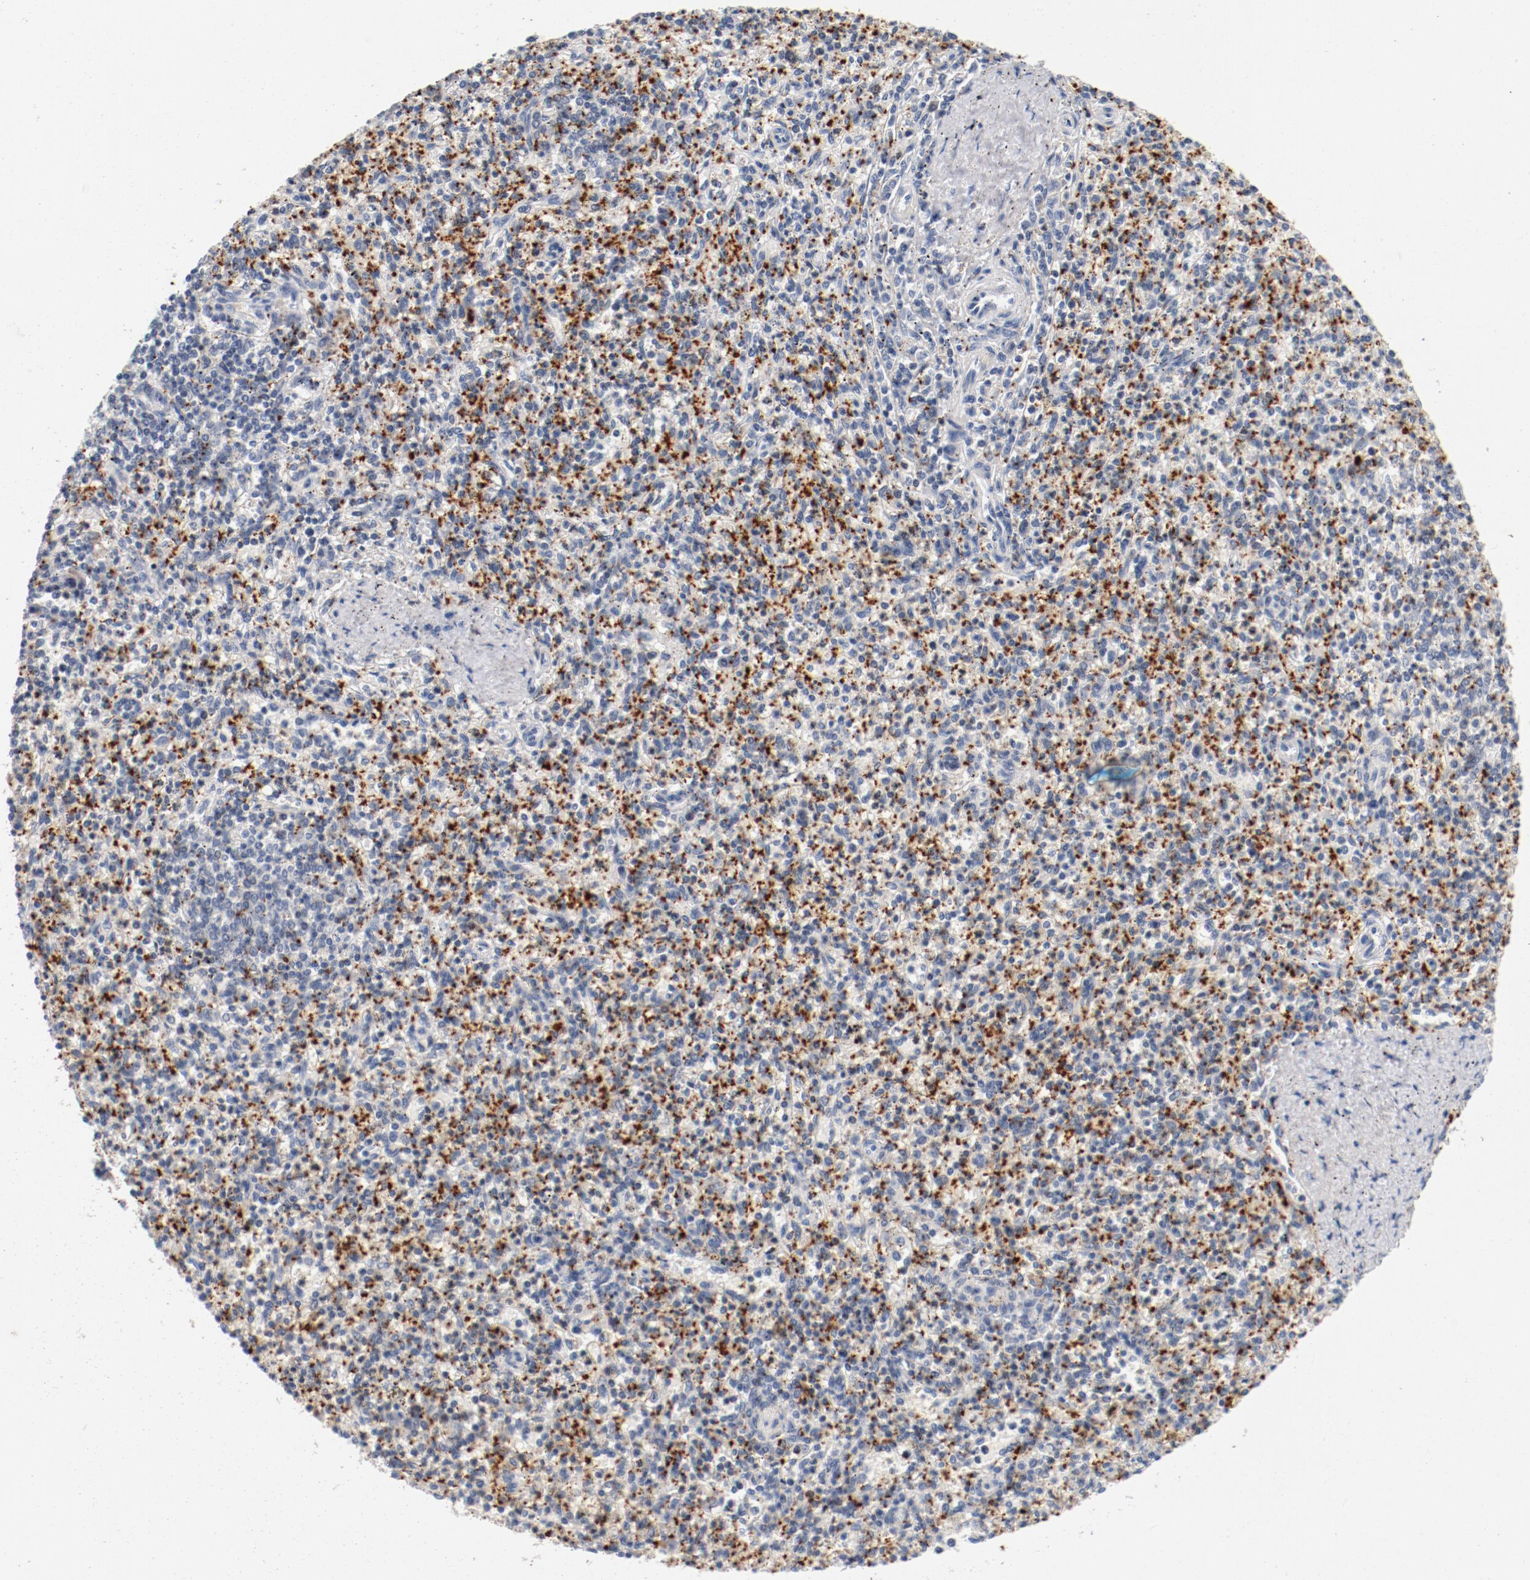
{"staining": {"intensity": "negative", "quantity": "none", "location": "none"}, "tissue": "spleen", "cell_type": "Cells in red pulp", "image_type": "normal", "snomed": [{"axis": "morphology", "description": "Normal tissue, NOS"}, {"axis": "topography", "description": "Spleen"}], "caption": "Cells in red pulp show no significant positivity in unremarkable spleen. (Stains: DAB (3,3'-diaminobenzidine) IHC with hematoxylin counter stain, Microscopy: brightfield microscopy at high magnification).", "gene": "PIM1", "patient": {"sex": "male", "age": 72}}